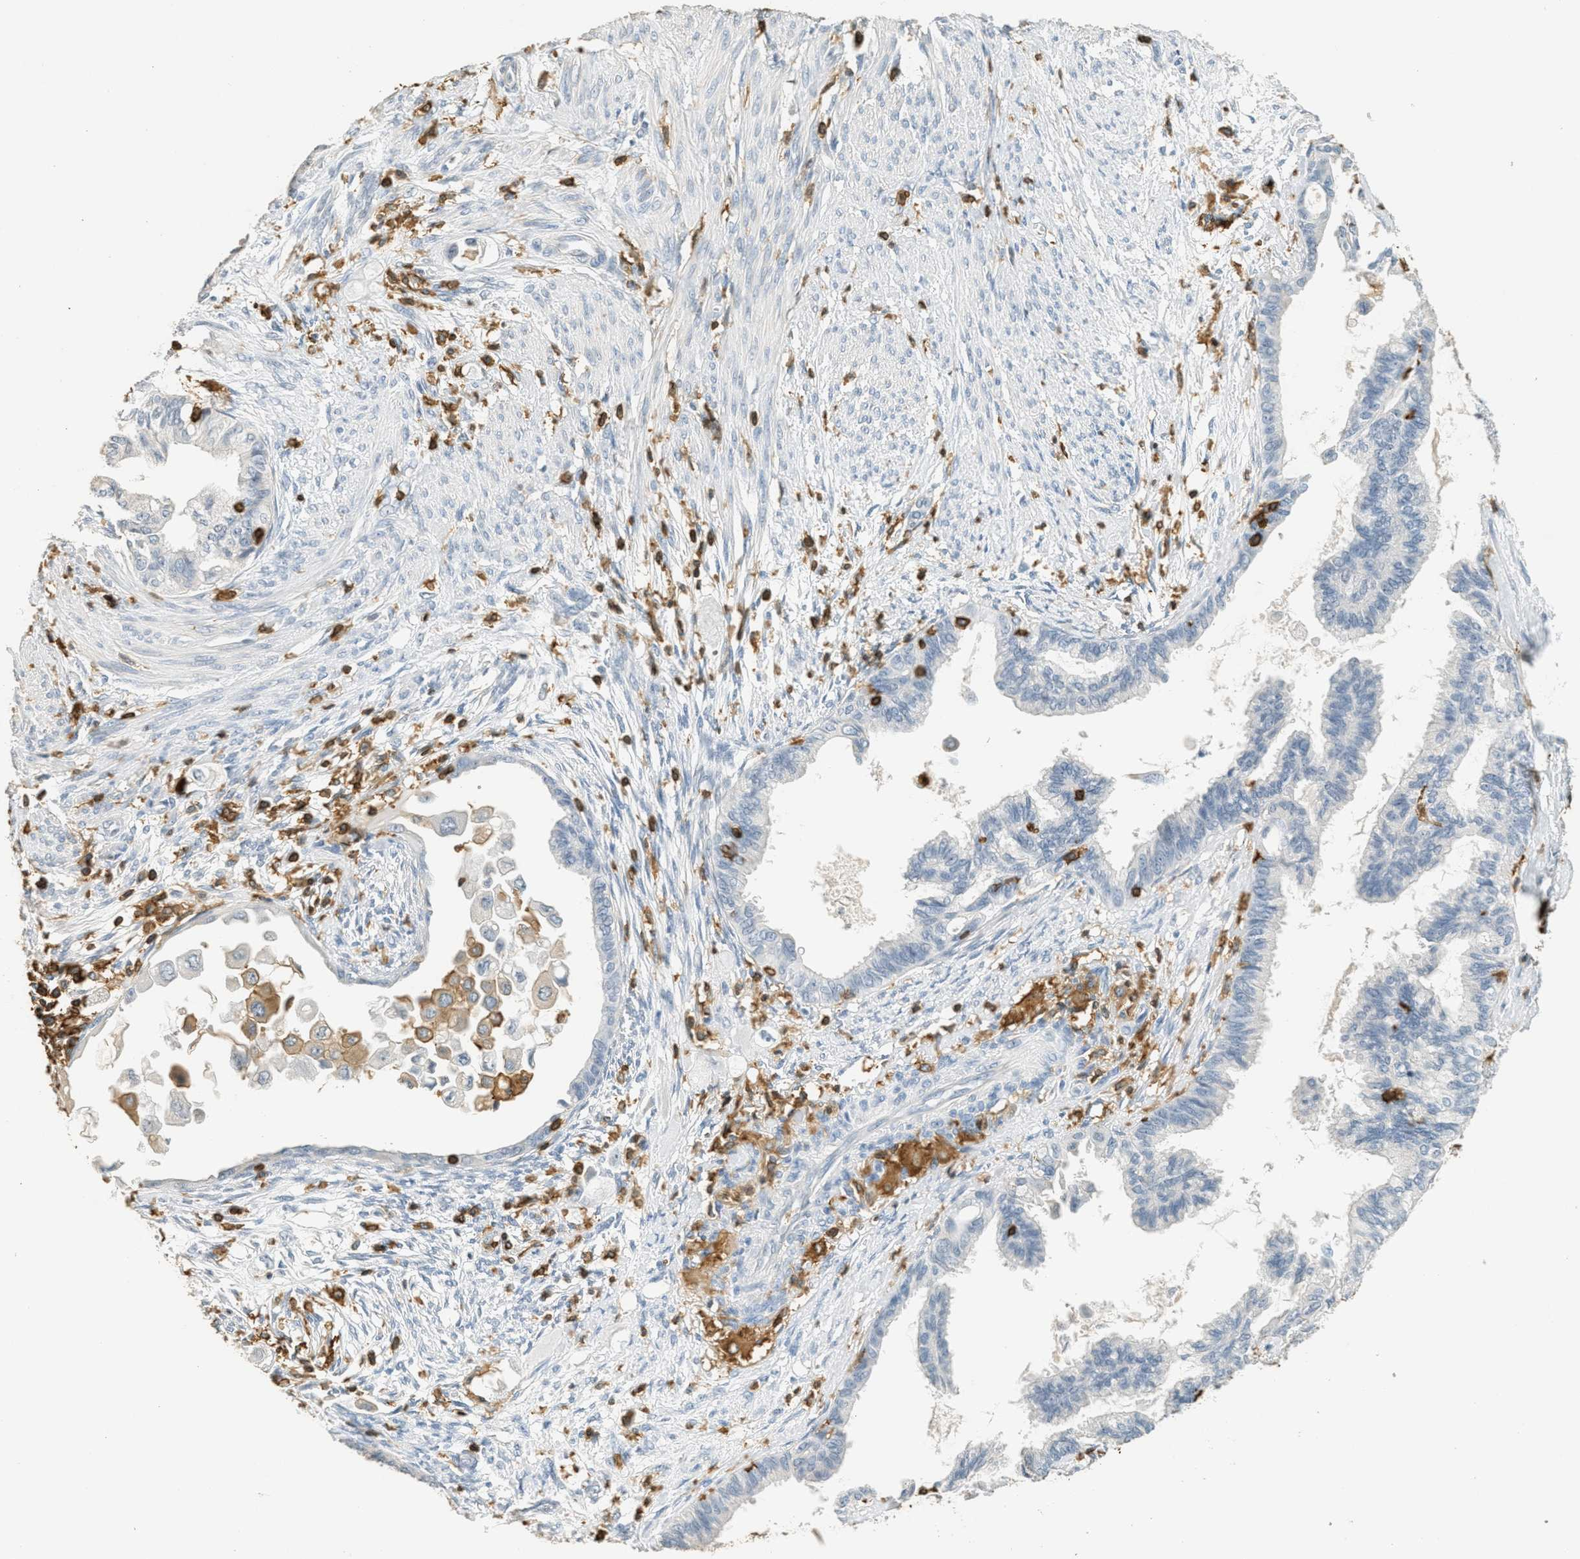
{"staining": {"intensity": "negative", "quantity": "none", "location": "none"}, "tissue": "cervical cancer", "cell_type": "Tumor cells", "image_type": "cancer", "snomed": [{"axis": "morphology", "description": "Normal tissue, NOS"}, {"axis": "morphology", "description": "Adenocarcinoma, NOS"}, {"axis": "topography", "description": "Cervix"}, {"axis": "topography", "description": "Endometrium"}], "caption": "Cervical cancer stained for a protein using immunohistochemistry (IHC) demonstrates no positivity tumor cells.", "gene": "LSP1", "patient": {"sex": "female", "age": 86}}